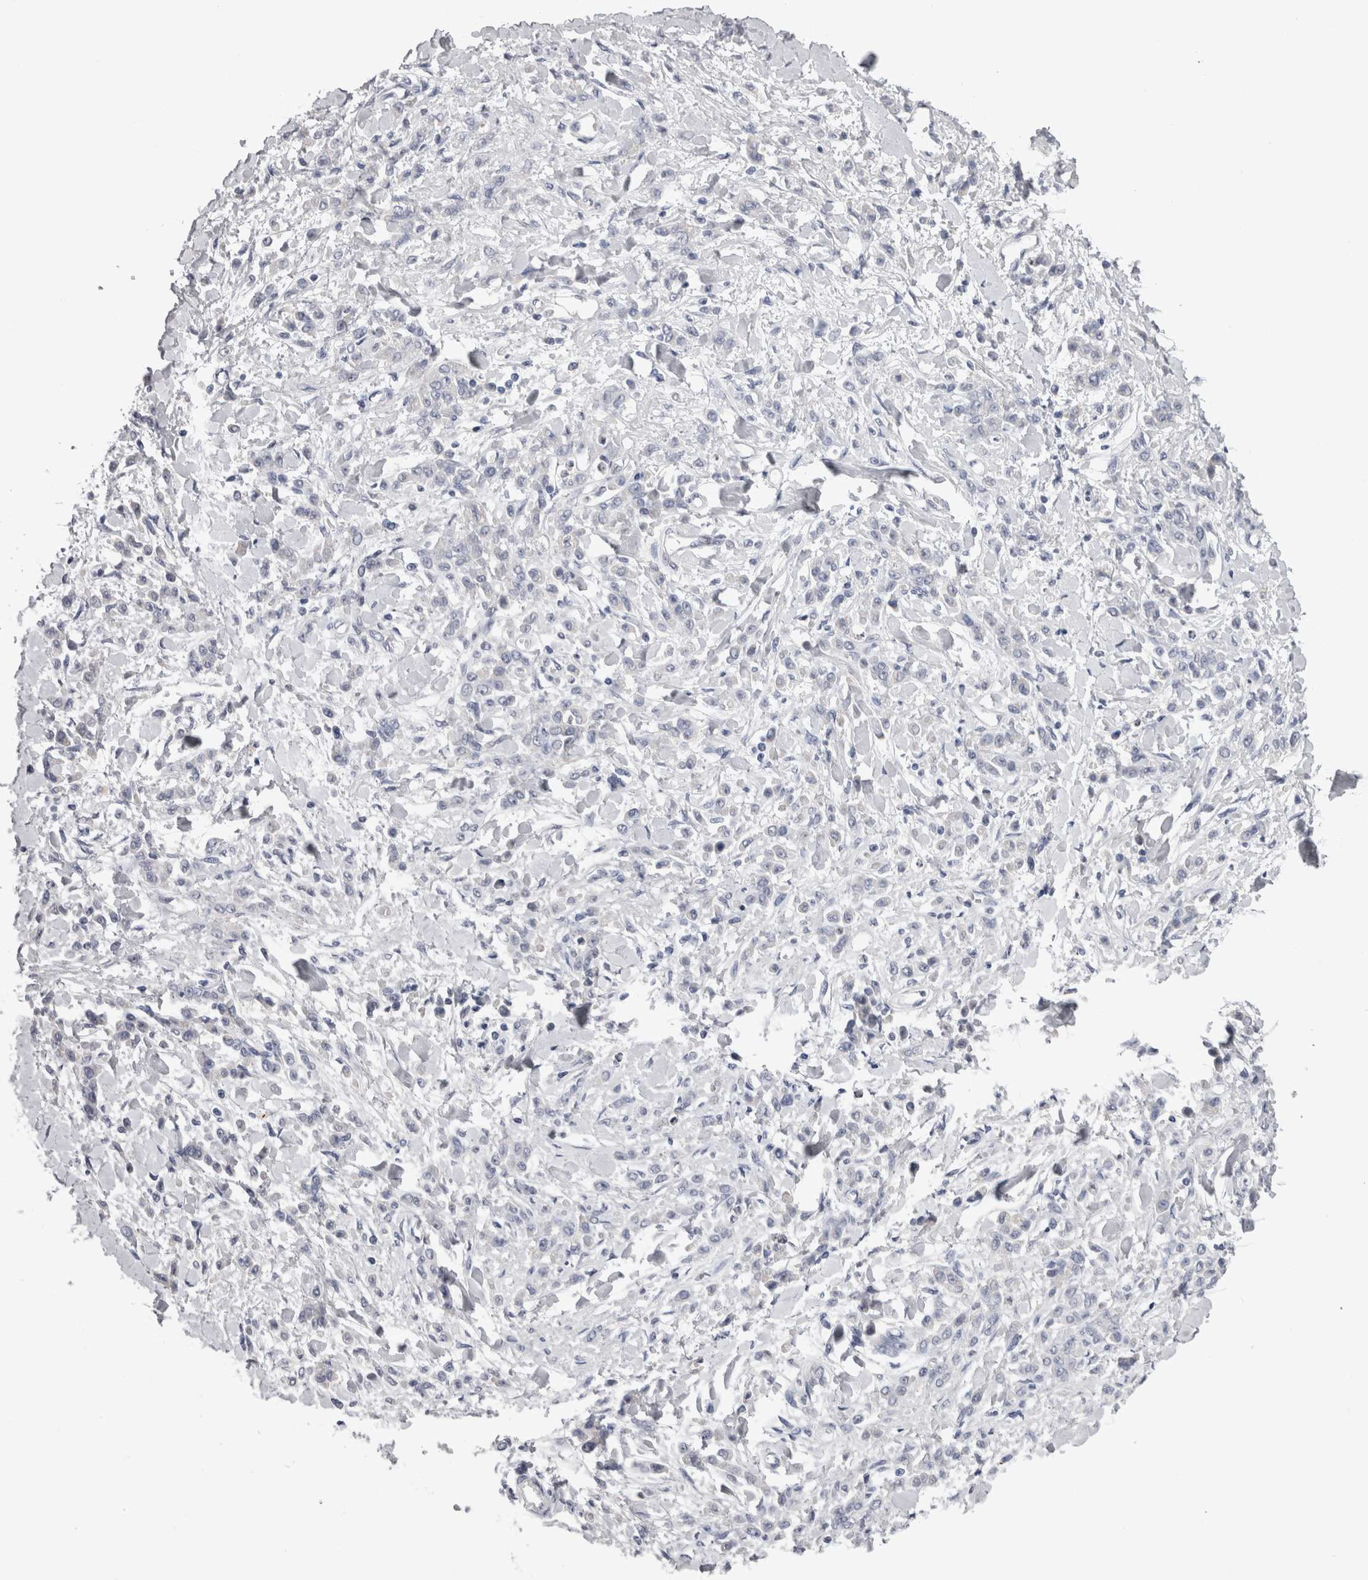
{"staining": {"intensity": "negative", "quantity": "none", "location": "none"}, "tissue": "stomach cancer", "cell_type": "Tumor cells", "image_type": "cancer", "snomed": [{"axis": "morphology", "description": "Normal tissue, NOS"}, {"axis": "morphology", "description": "Adenocarcinoma, NOS"}, {"axis": "topography", "description": "Stomach"}], "caption": "Stomach cancer was stained to show a protein in brown. There is no significant positivity in tumor cells.", "gene": "PWP2", "patient": {"sex": "male", "age": 82}}